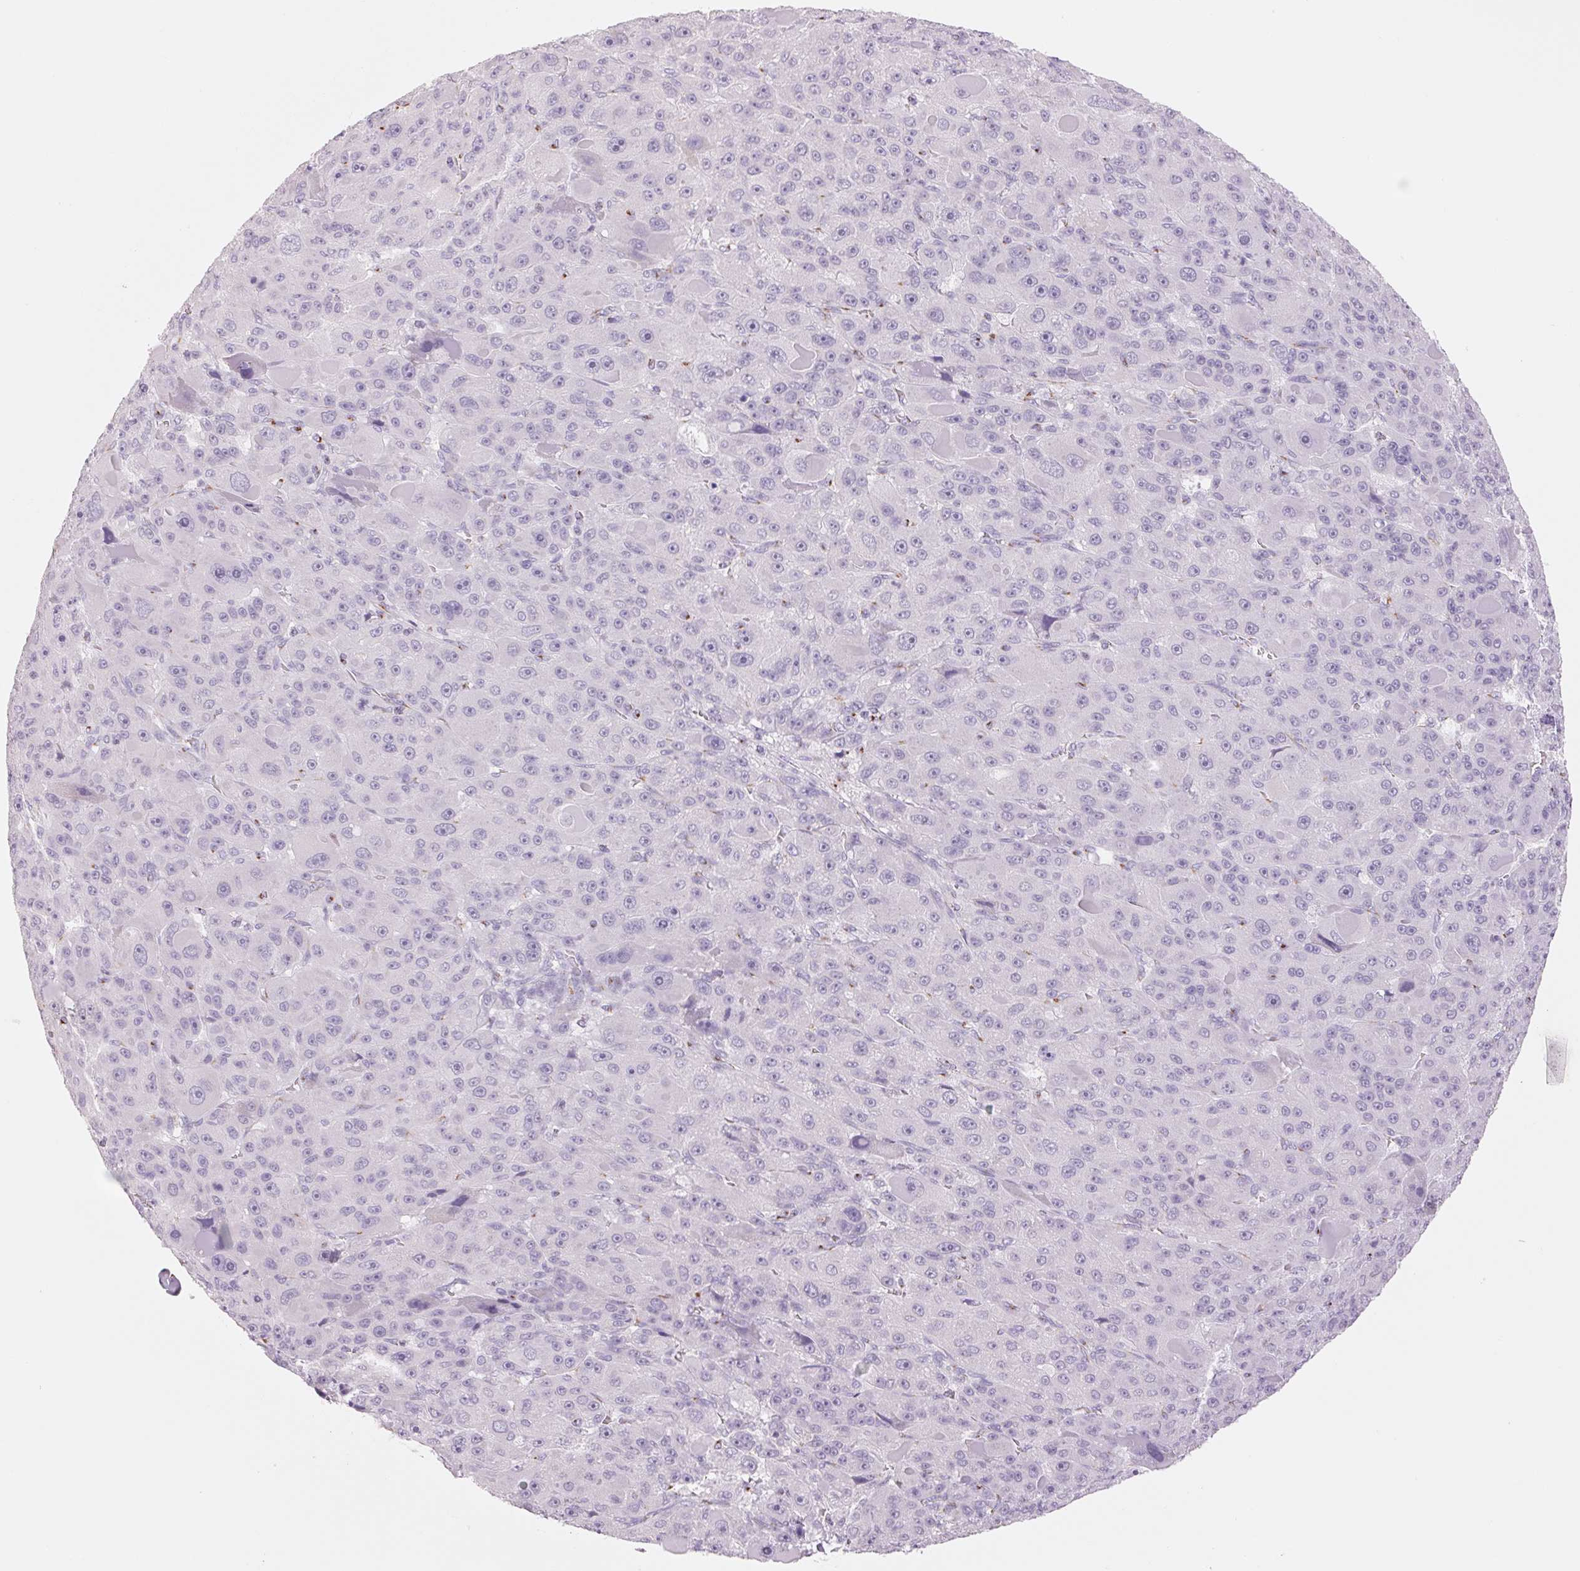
{"staining": {"intensity": "negative", "quantity": "none", "location": "none"}, "tissue": "liver cancer", "cell_type": "Tumor cells", "image_type": "cancer", "snomed": [{"axis": "morphology", "description": "Carcinoma, Hepatocellular, NOS"}, {"axis": "topography", "description": "Liver"}], "caption": "The immunohistochemistry histopathology image has no significant staining in tumor cells of liver cancer (hepatocellular carcinoma) tissue.", "gene": "GALNT7", "patient": {"sex": "male", "age": 76}}